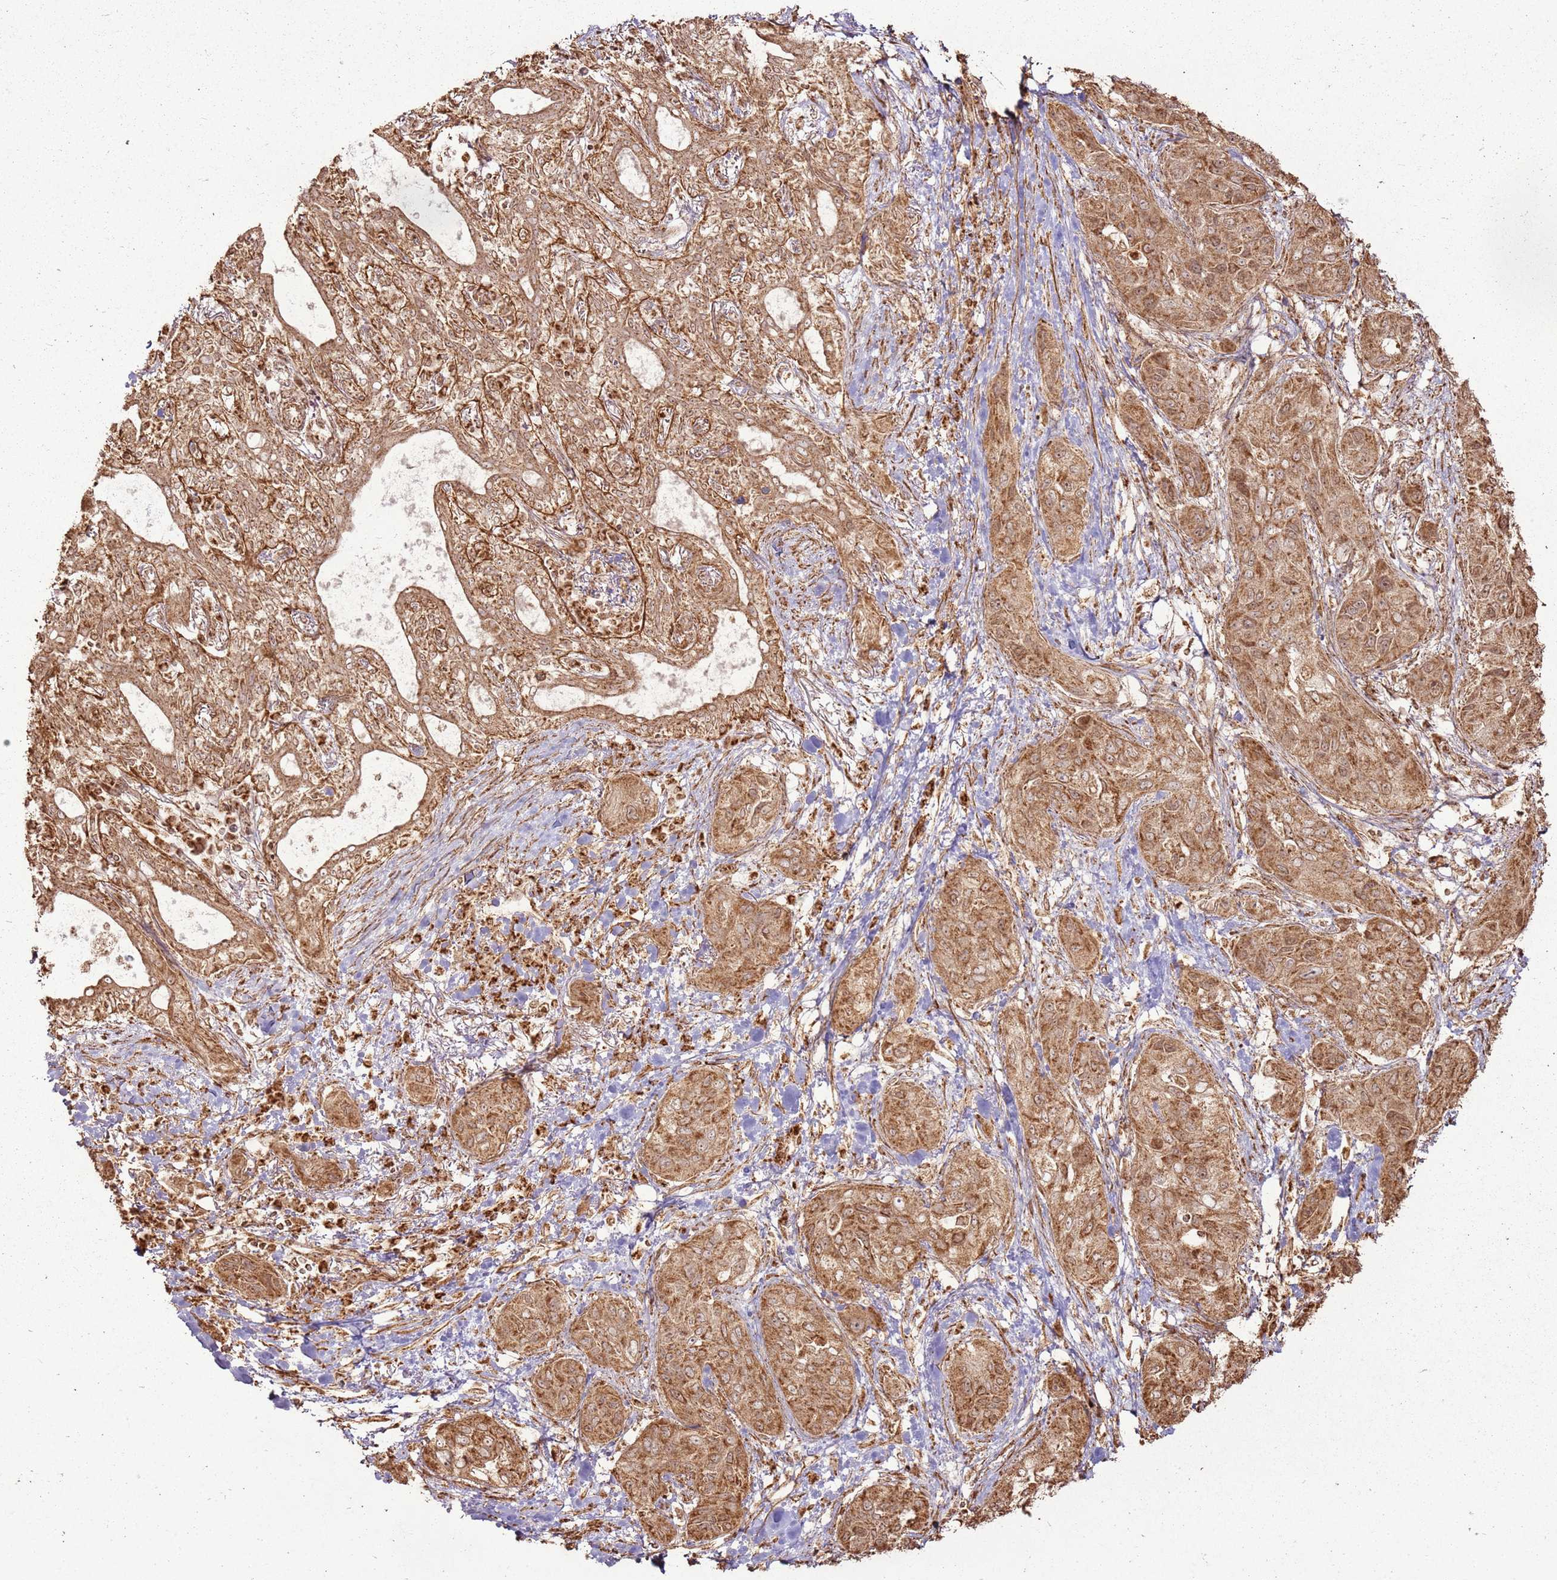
{"staining": {"intensity": "moderate", "quantity": ">75%", "location": "cytoplasmic/membranous"}, "tissue": "lung cancer", "cell_type": "Tumor cells", "image_type": "cancer", "snomed": [{"axis": "morphology", "description": "Squamous cell carcinoma, NOS"}, {"axis": "topography", "description": "Lung"}], "caption": "Moderate cytoplasmic/membranous staining for a protein is appreciated in about >75% of tumor cells of lung squamous cell carcinoma using immunohistochemistry.", "gene": "MRPS6", "patient": {"sex": "female", "age": 70}}